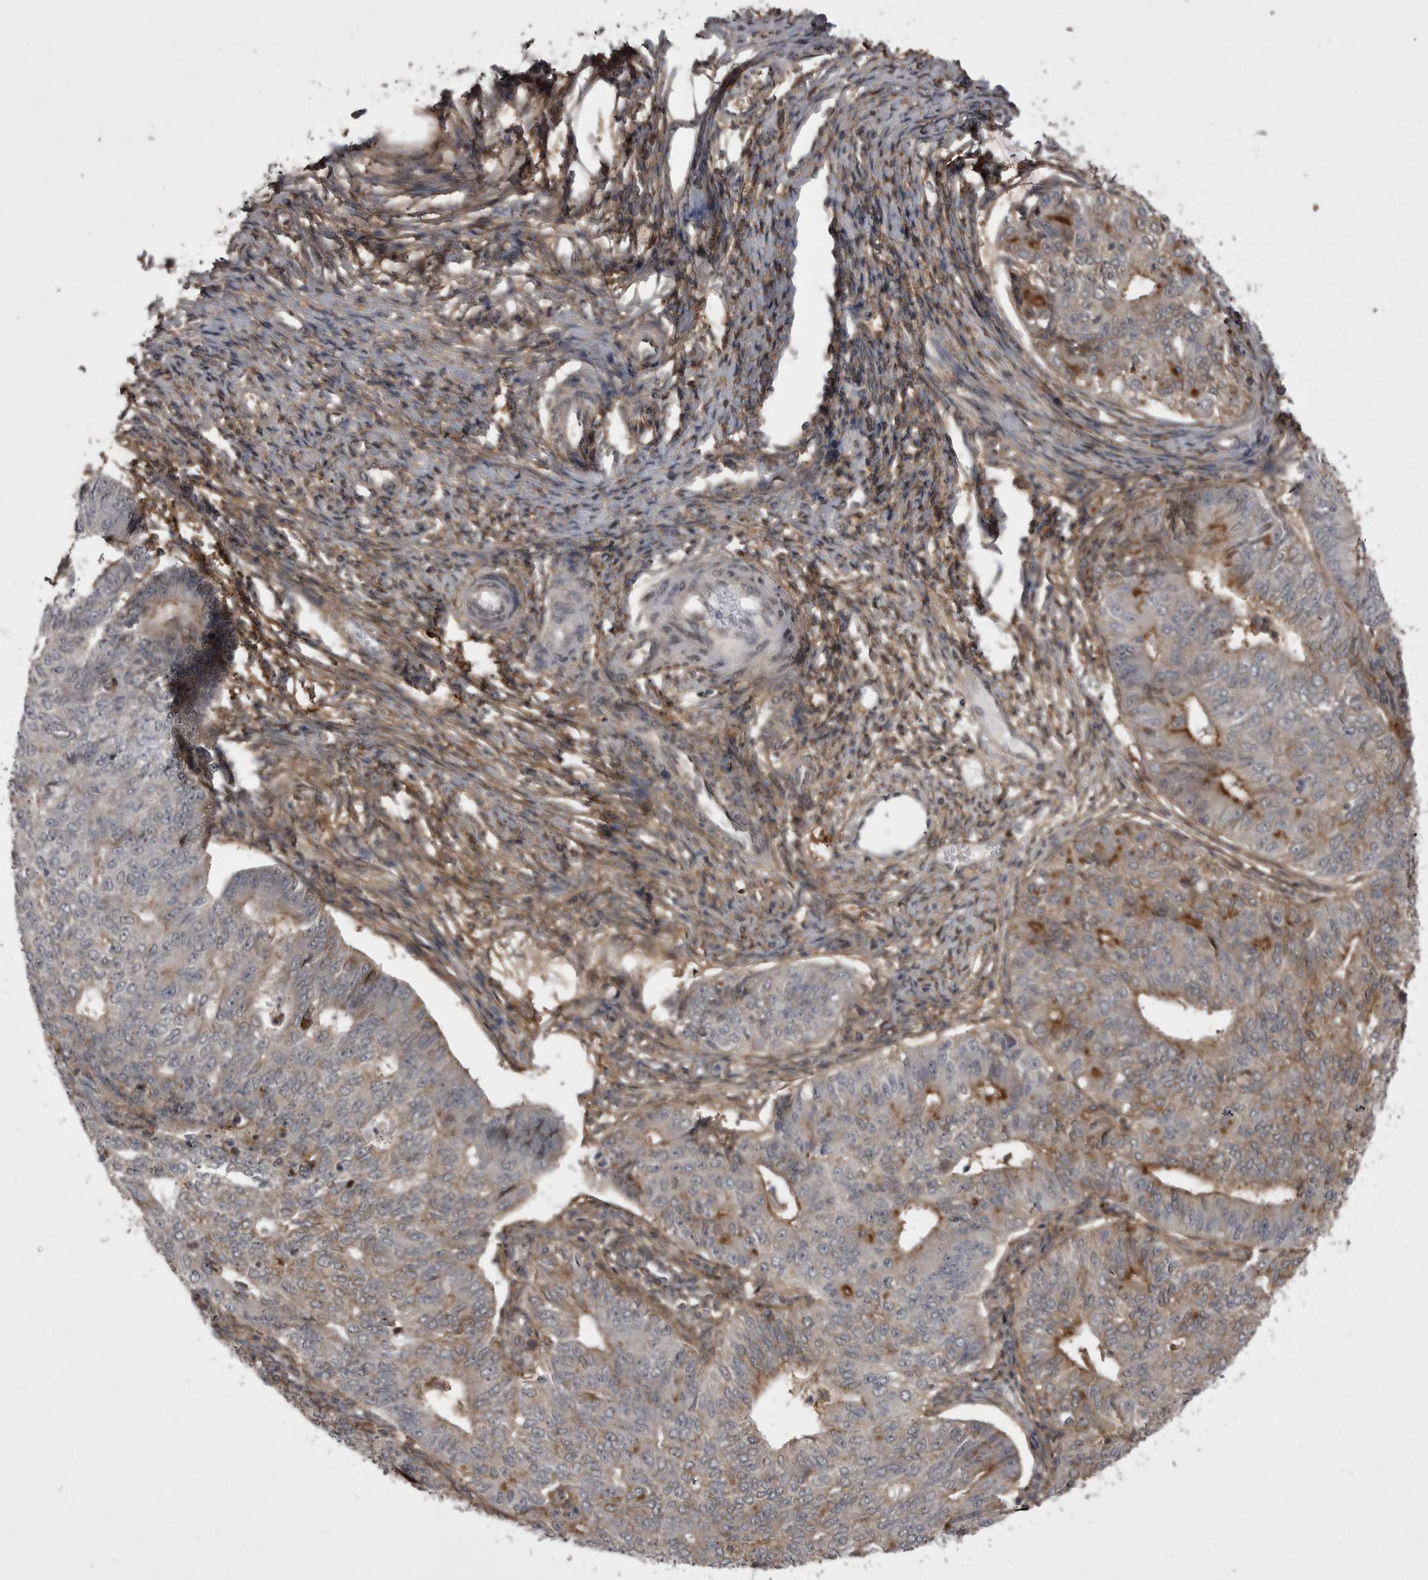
{"staining": {"intensity": "moderate", "quantity": "25%-75%", "location": "cytoplasmic/membranous"}, "tissue": "endometrial cancer", "cell_type": "Tumor cells", "image_type": "cancer", "snomed": [{"axis": "morphology", "description": "Adenocarcinoma, NOS"}, {"axis": "topography", "description": "Endometrium"}], "caption": "A brown stain highlights moderate cytoplasmic/membranous staining of a protein in endometrial cancer tumor cells.", "gene": "ABL1", "patient": {"sex": "female", "age": 32}}